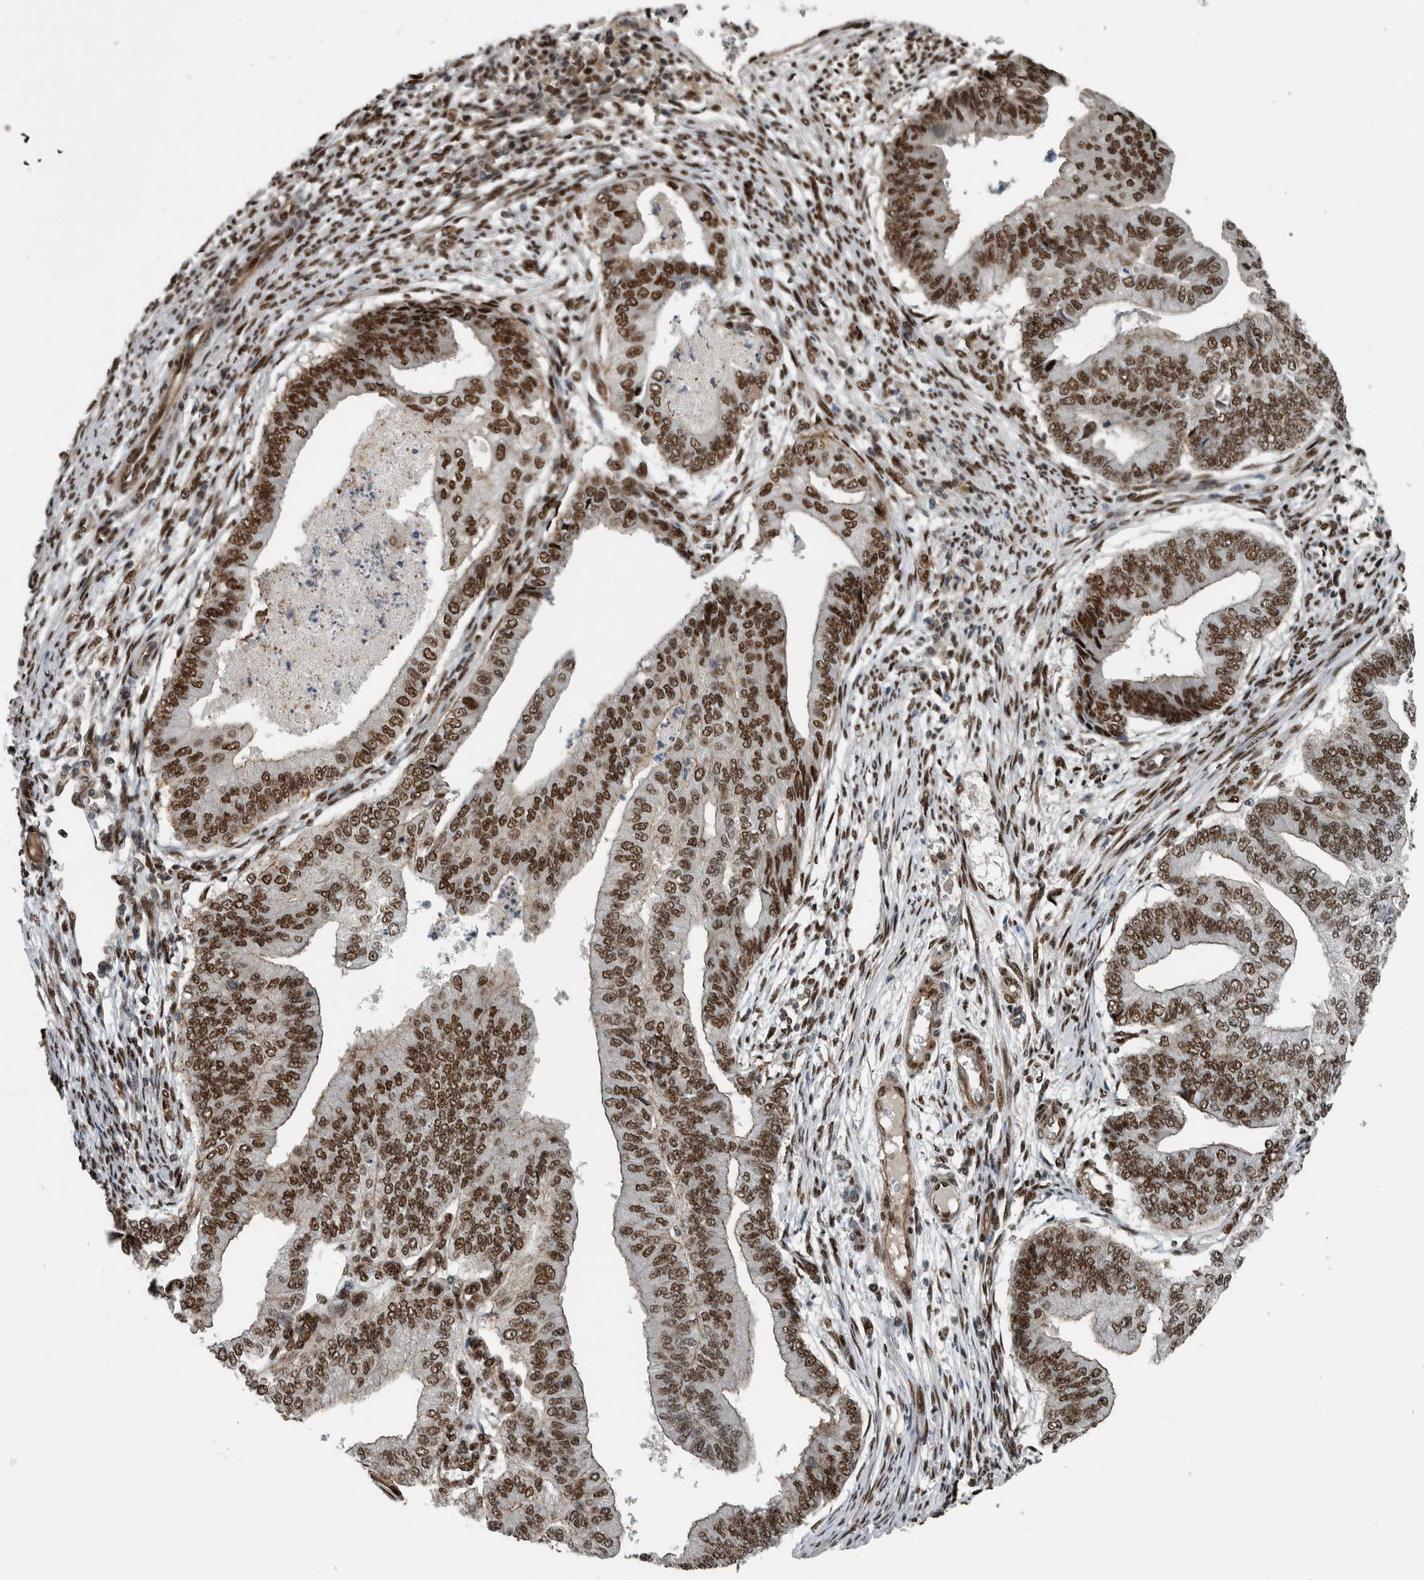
{"staining": {"intensity": "strong", "quantity": ">75%", "location": "nuclear"}, "tissue": "endometrial cancer", "cell_type": "Tumor cells", "image_type": "cancer", "snomed": [{"axis": "morphology", "description": "Polyp, NOS"}, {"axis": "morphology", "description": "Adenocarcinoma, NOS"}, {"axis": "morphology", "description": "Adenoma, NOS"}, {"axis": "topography", "description": "Endometrium"}], "caption": "Endometrial adenocarcinoma stained with DAB (3,3'-diaminobenzidine) immunohistochemistry (IHC) demonstrates high levels of strong nuclear expression in approximately >75% of tumor cells. The protein of interest is shown in brown color, while the nuclei are stained blue.", "gene": "FAM135B", "patient": {"sex": "female", "age": 79}}